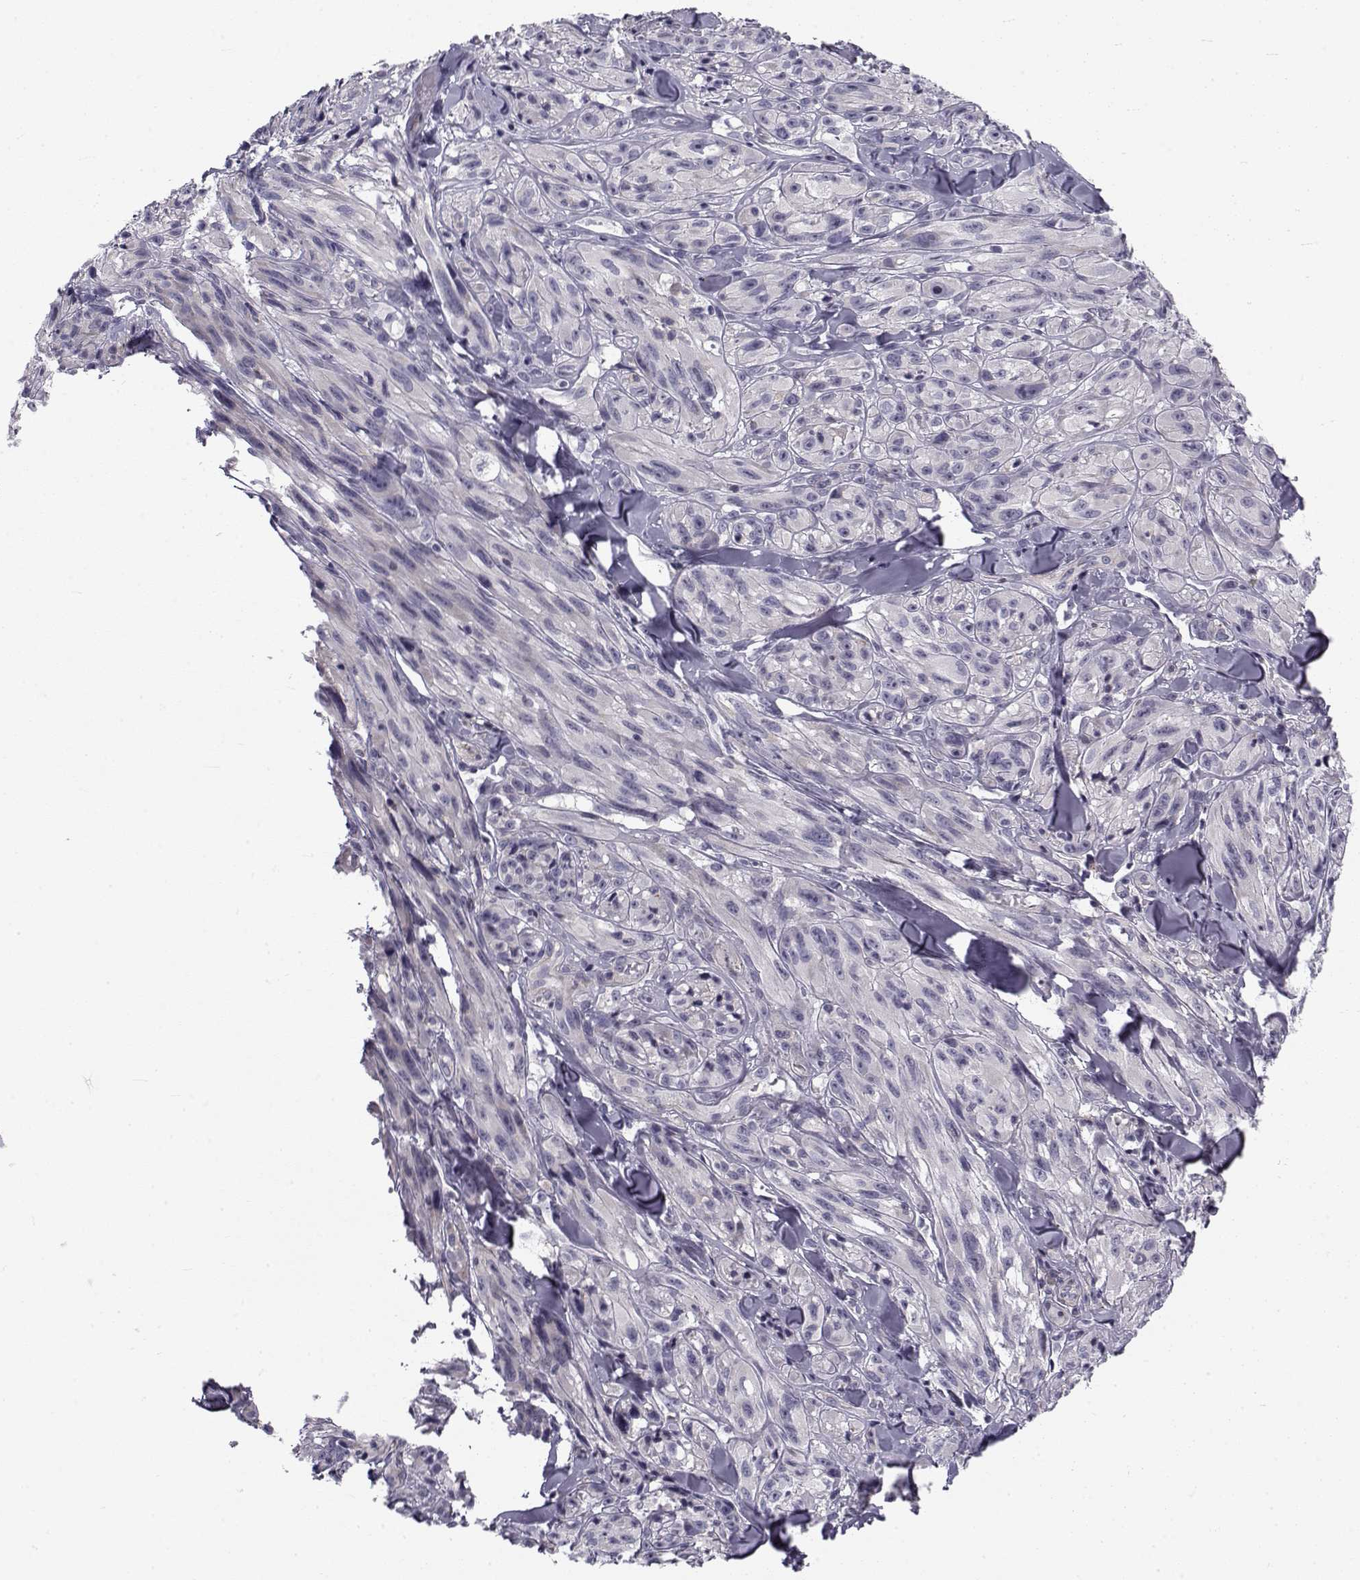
{"staining": {"intensity": "negative", "quantity": "none", "location": "none"}, "tissue": "melanoma", "cell_type": "Tumor cells", "image_type": "cancer", "snomed": [{"axis": "morphology", "description": "Malignant melanoma, NOS"}, {"axis": "topography", "description": "Skin"}], "caption": "Tumor cells show no significant protein expression in melanoma. (DAB (3,3'-diaminobenzidine) IHC, high magnification).", "gene": "LRRC27", "patient": {"sex": "male", "age": 67}}